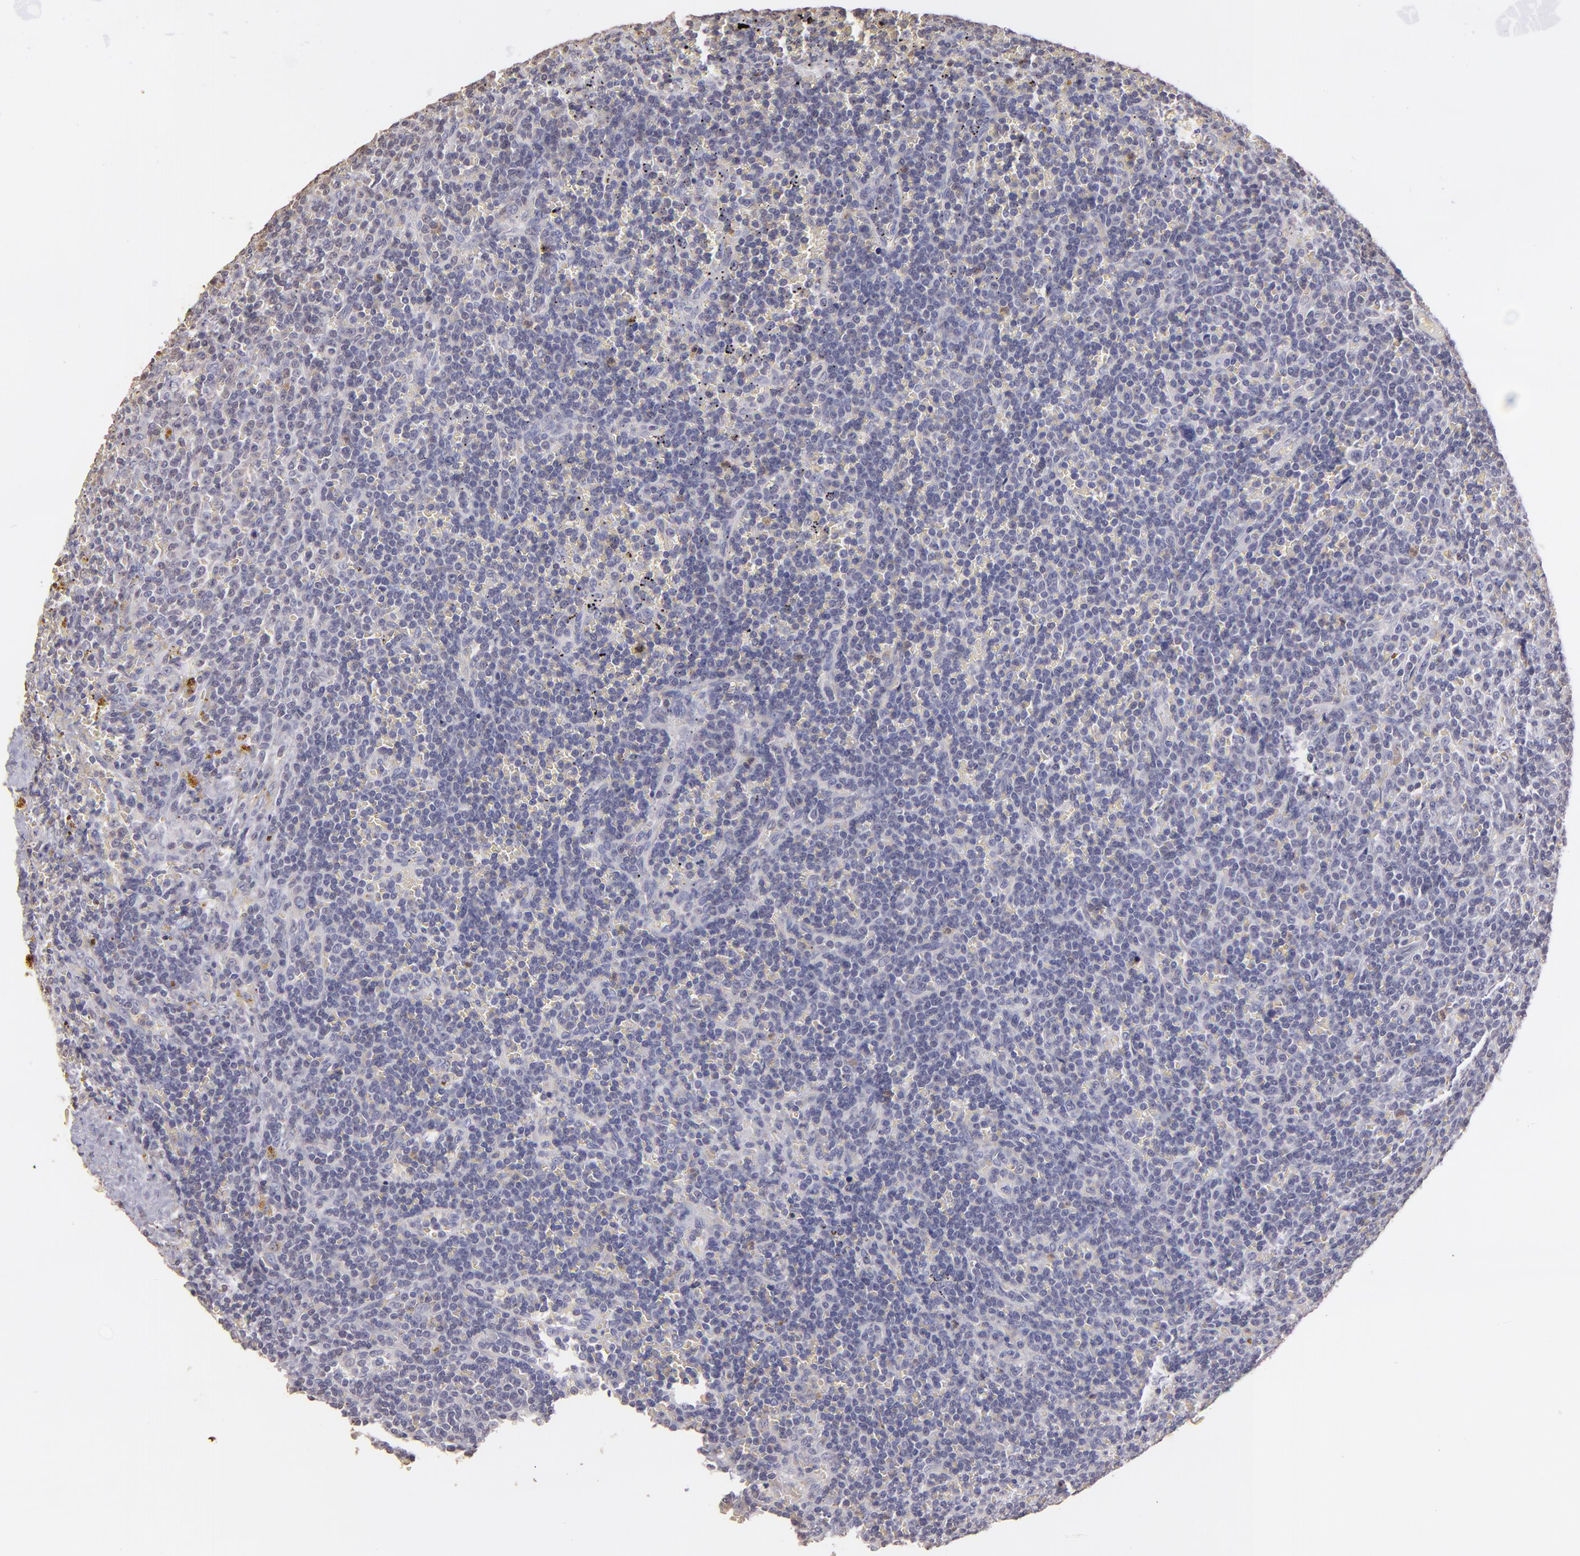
{"staining": {"intensity": "negative", "quantity": "none", "location": "none"}, "tissue": "lymphoma", "cell_type": "Tumor cells", "image_type": "cancer", "snomed": [{"axis": "morphology", "description": "Malignant lymphoma, non-Hodgkin's type, Low grade"}, {"axis": "topography", "description": "Spleen"}], "caption": "High magnification brightfield microscopy of low-grade malignant lymphoma, non-Hodgkin's type stained with DAB (brown) and counterstained with hematoxylin (blue): tumor cells show no significant positivity.", "gene": "S100A2", "patient": {"sex": "male", "age": 80}}